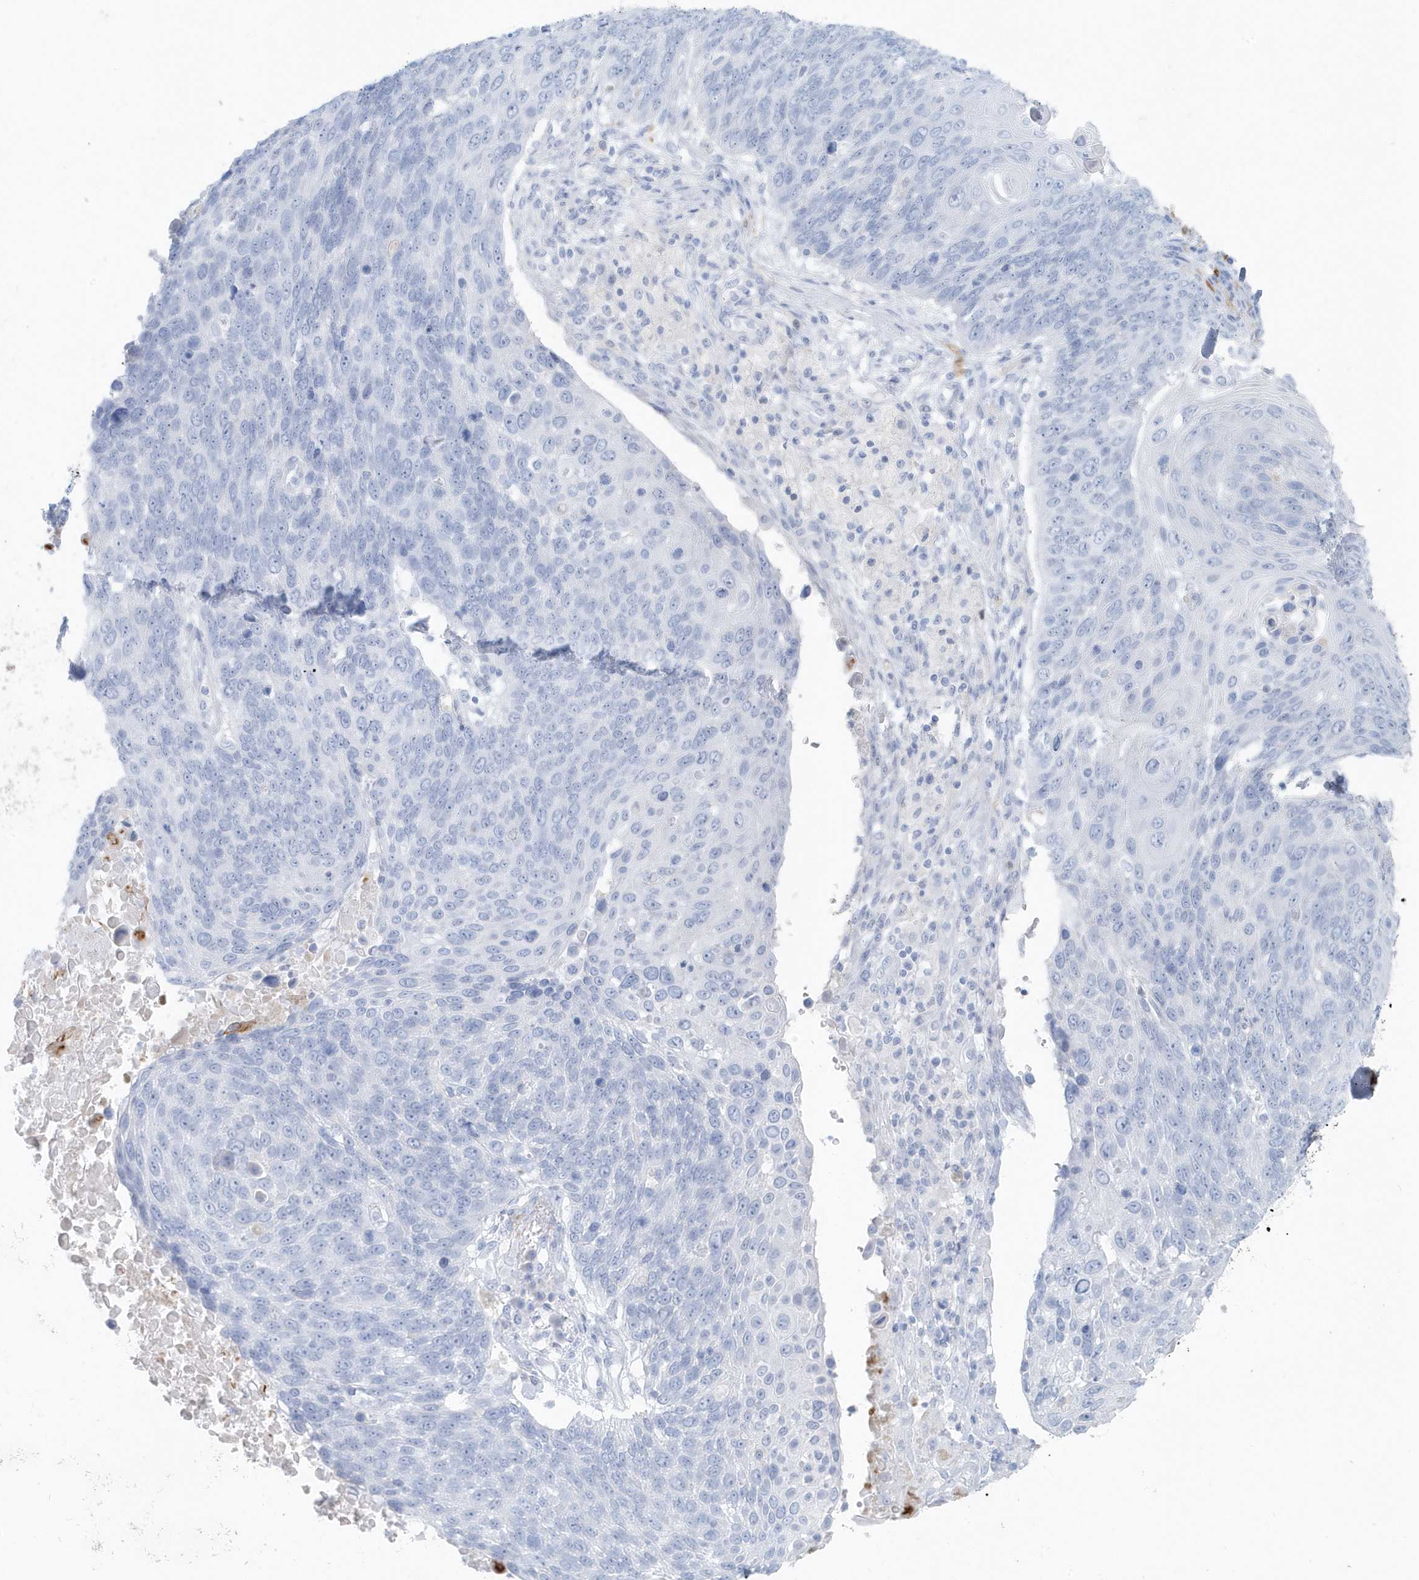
{"staining": {"intensity": "negative", "quantity": "none", "location": "none"}, "tissue": "lung cancer", "cell_type": "Tumor cells", "image_type": "cancer", "snomed": [{"axis": "morphology", "description": "Squamous cell carcinoma, NOS"}, {"axis": "topography", "description": "Lung"}], "caption": "Tumor cells are negative for protein expression in human squamous cell carcinoma (lung).", "gene": "FAM98A", "patient": {"sex": "male", "age": 66}}